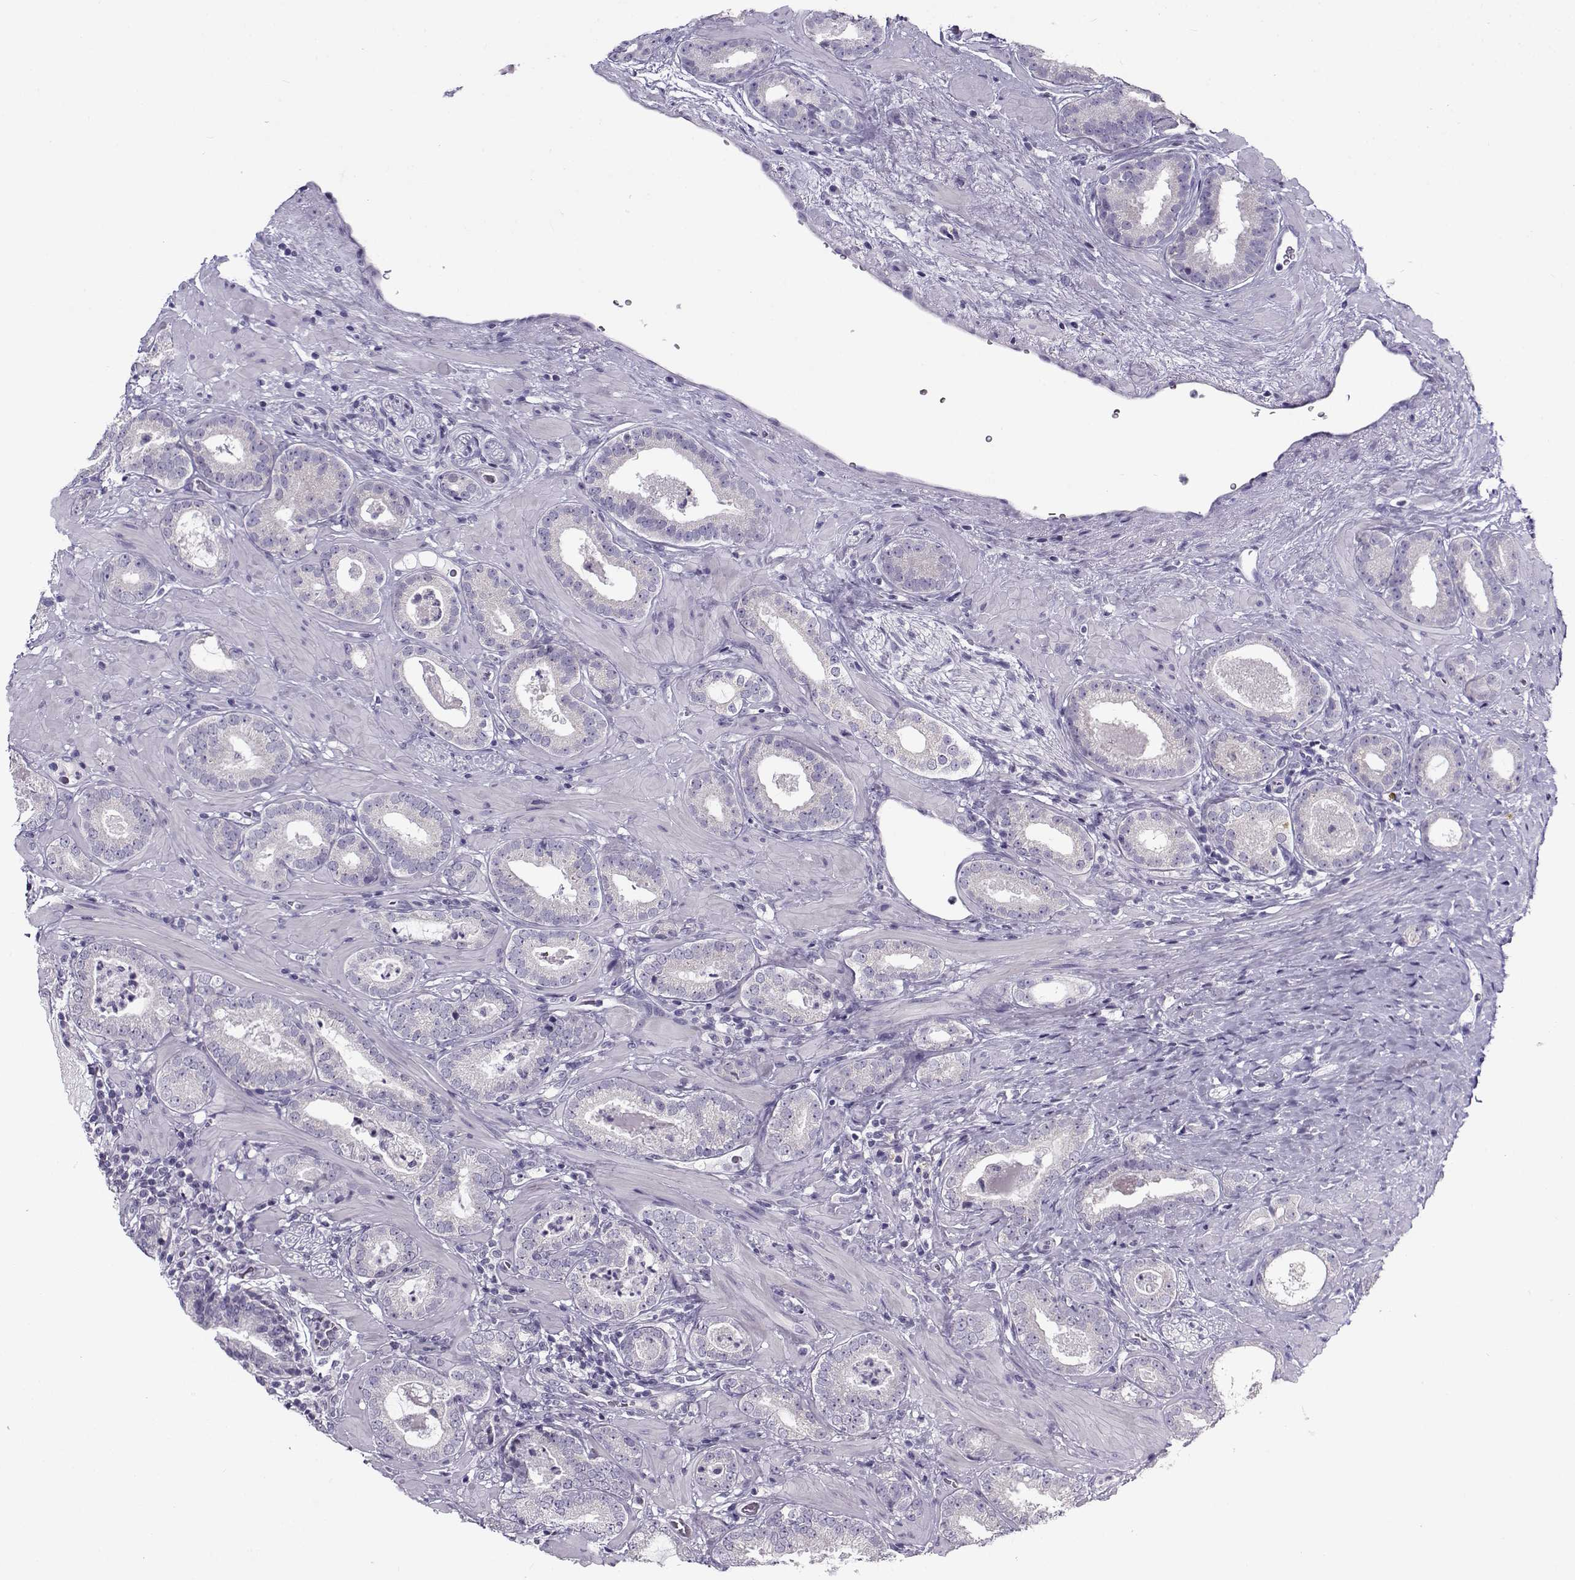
{"staining": {"intensity": "negative", "quantity": "none", "location": "none"}, "tissue": "prostate cancer", "cell_type": "Tumor cells", "image_type": "cancer", "snomed": [{"axis": "morphology", "description": "Adenocarcinoma, Low grade"}, {"axis": "topography", "description": "Prostate"}], "caption": "An IHC image of prostate low-grade adenocarcinoma is shown. There is no staining in tumor cells of prostate low-grade adenocarcinoma.", "gene": "FEZF1", "patient": {"sex": "male", "age": 60}}